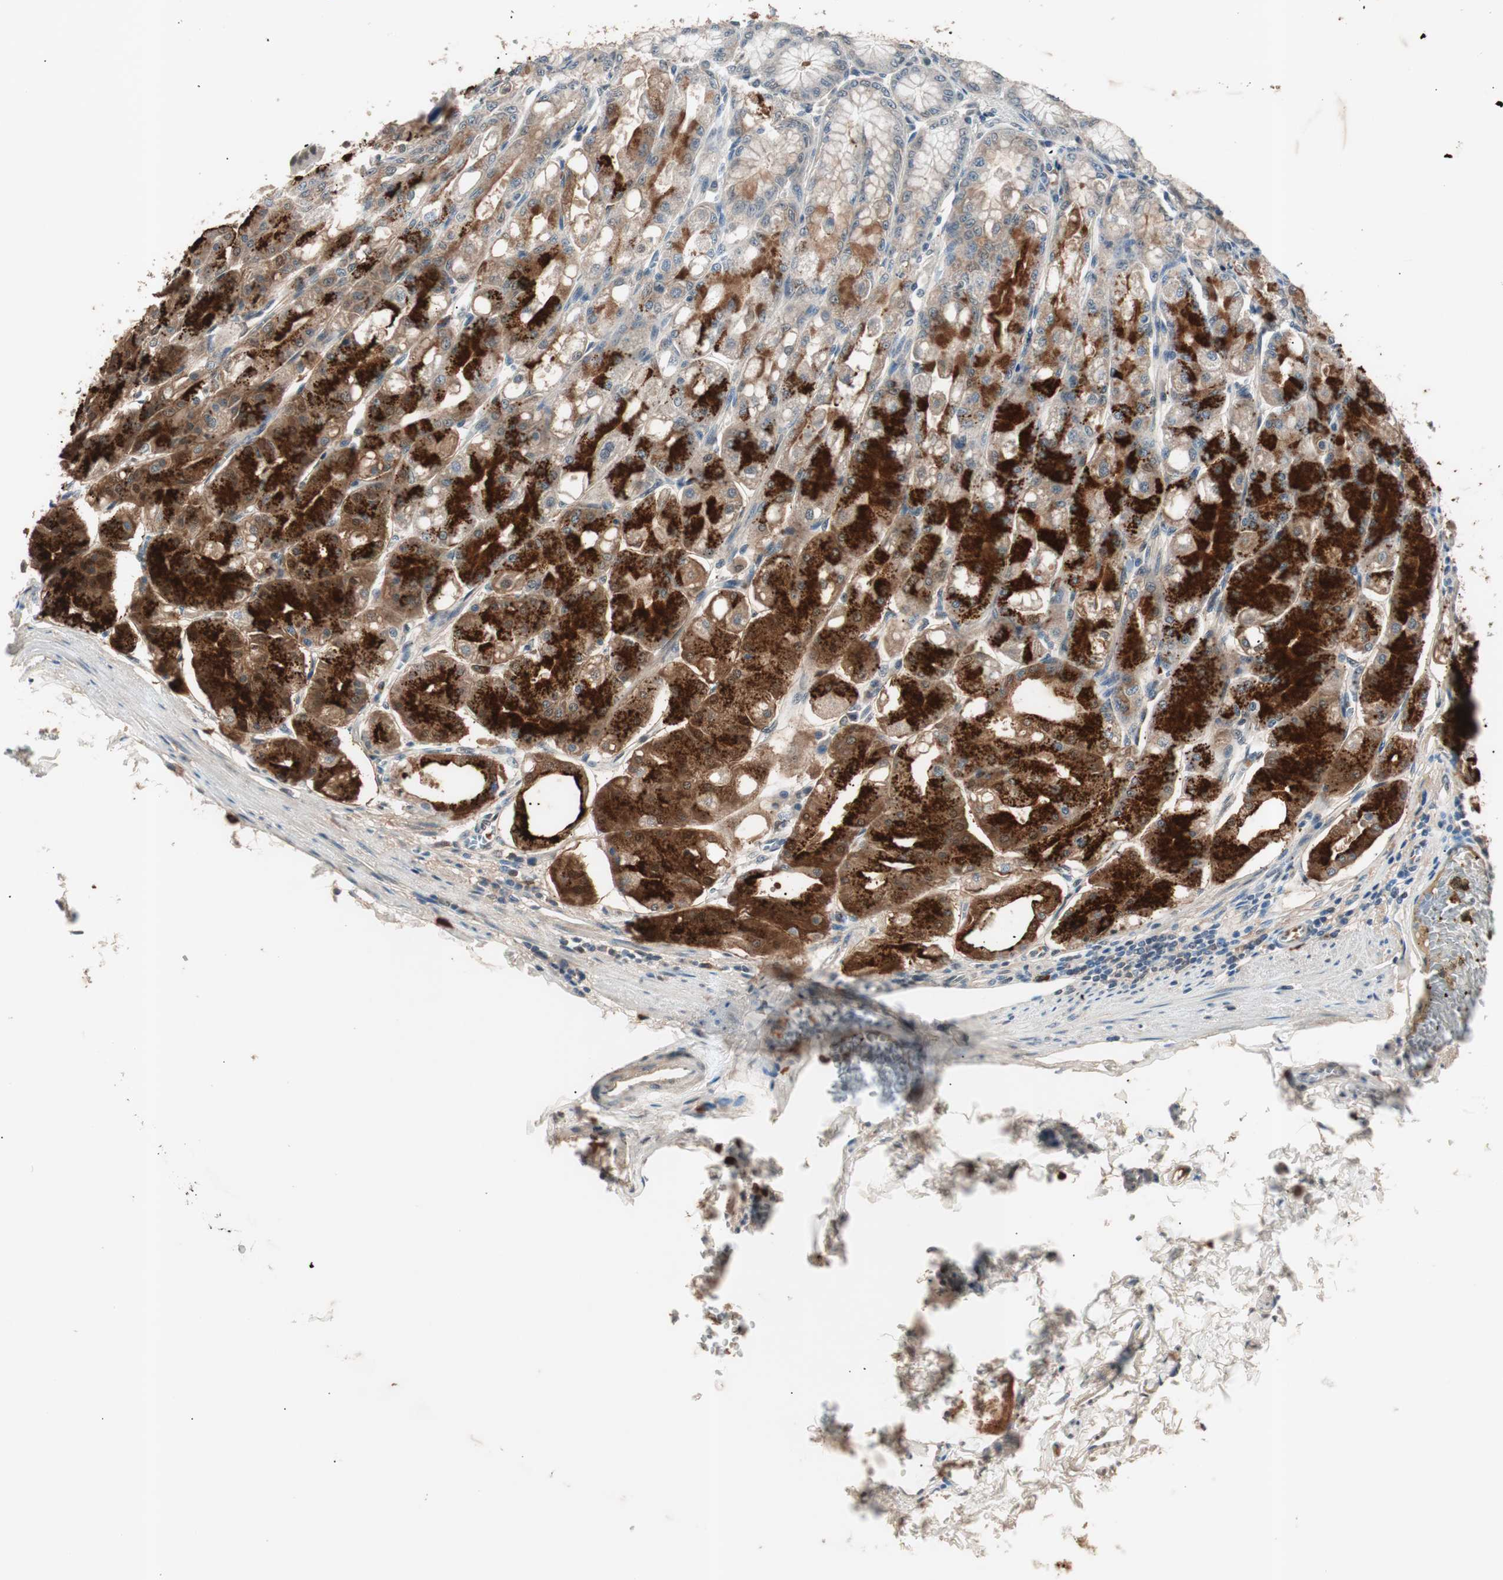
{"staining": {"intensity": "strong", "quantity": "25%-75%", "location": "cytoplasmic/membranous"}, "tissue": "stomach", "cell_type": "Glandular cells", "image_type": "normal", "snomed": [{"axis": "morphology", "description": "Normal tissue, NOS"}, {"axis": "topography", "description": "Stomach, lower"}], "caption": "The micrograph demonstrates immunohistochemical staining of normal stomach. There is strong cytoplasmic/membranous positivity is appreciated in about 25%-75% of glandular cells.", "gene": "NFRKB", "patient": {"sex": "male", "age": 71}}